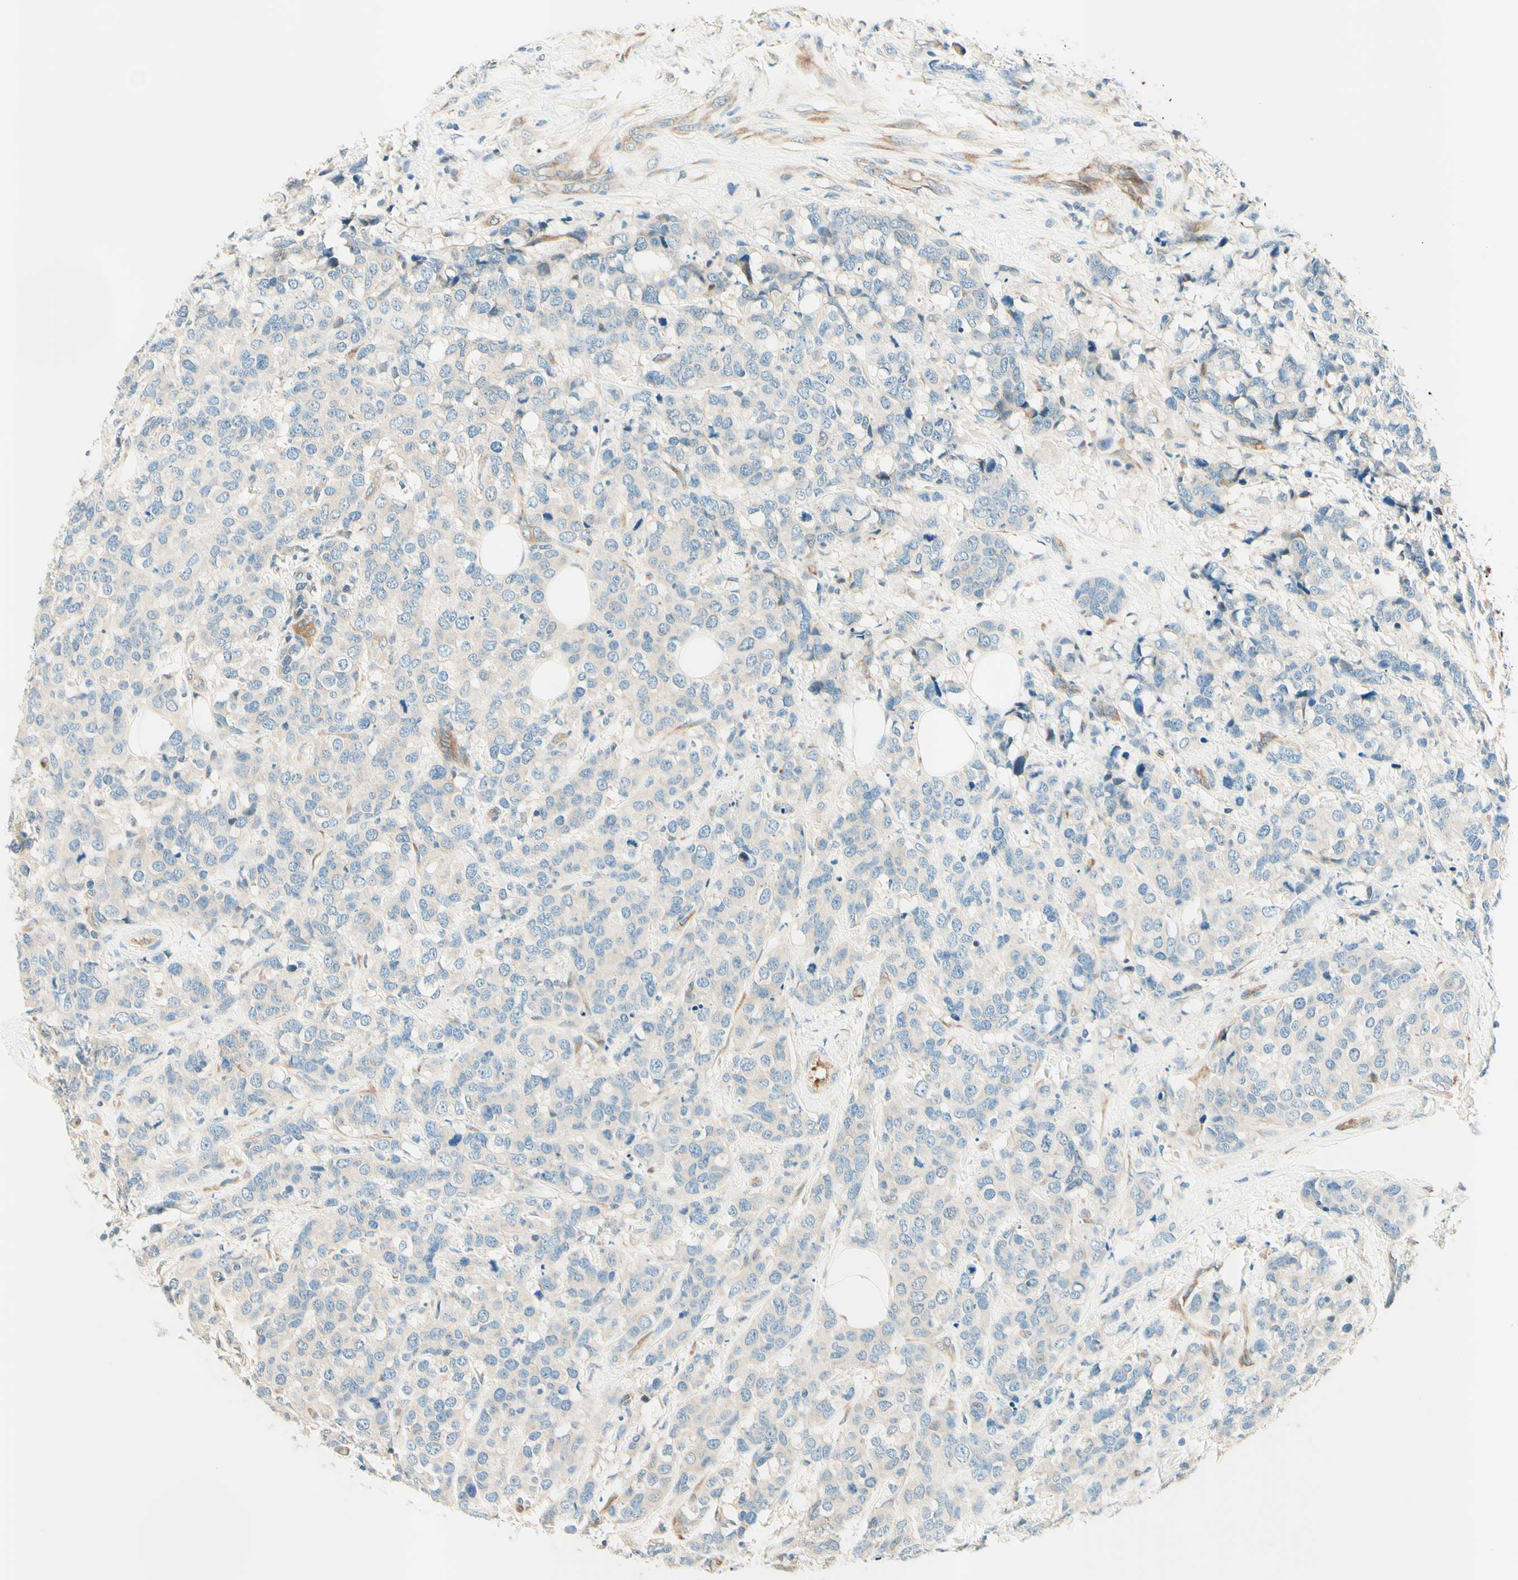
{"staining": {"intensity": "negative", "quantity": "none", "location": "none"}, "tissue": "breast cancer", "cell_type": "Tumor cells", "image_type": "cancer", "snomed": [{"axis": "morphology", "description": "Lobular carcinoma"}, {"axis": "topography", "description": "Breast"}], "caption": "Tumor cells show no significant positivity in lobular carcinoma (breast). (Brightfield microscopy of DAB IHC at high magnification).", "gene": "TAOK2", "patient": {"sex": "female", "age": 59}}